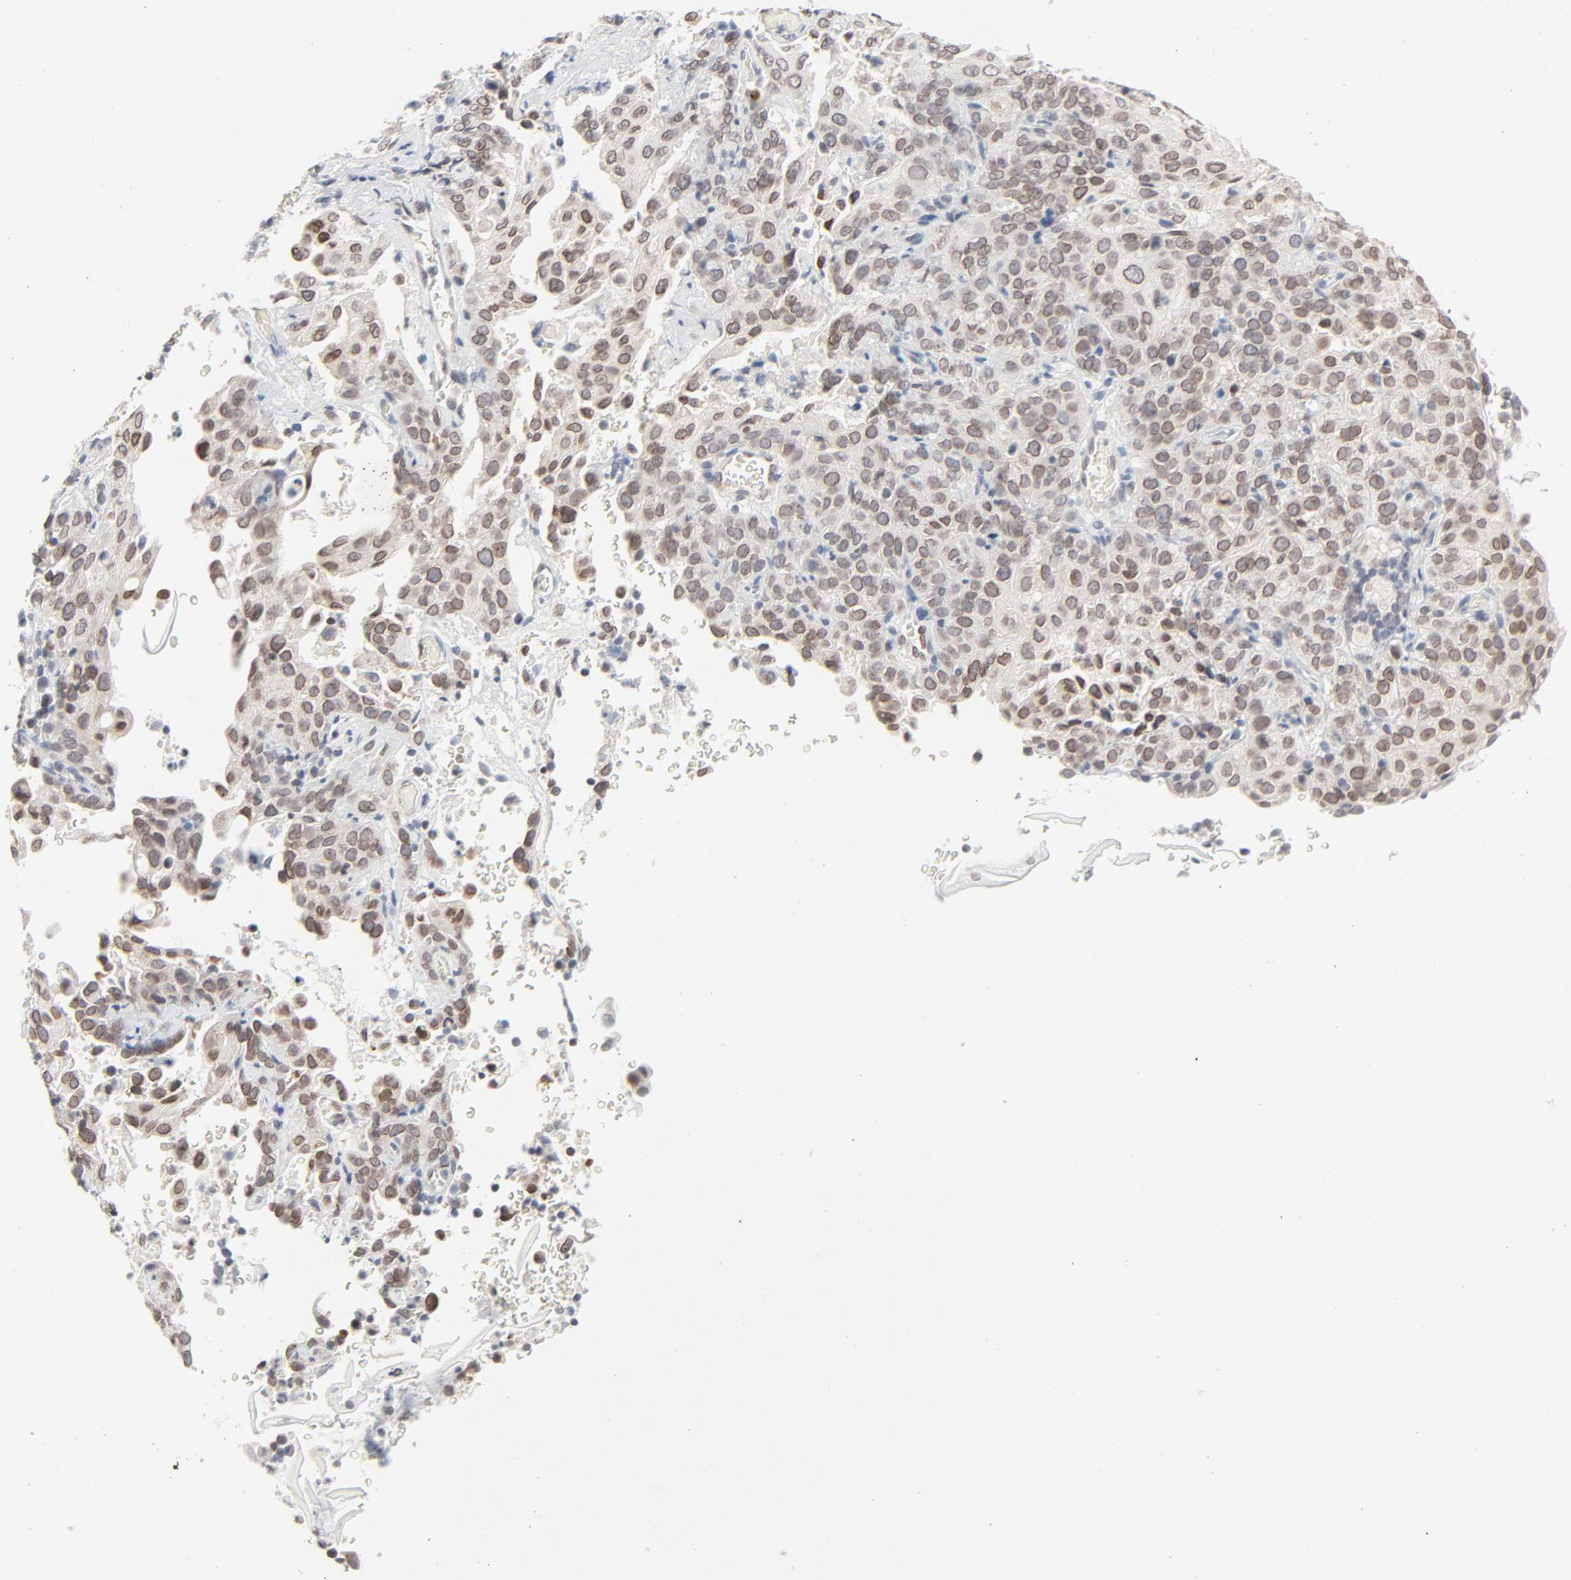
{"staining": {"intensity": "weak", "quantity": "25%-75%", "location": "cytoplasmic/membranous,nuclear"}, "tissue": "cervical cancer", "cell_type": "Tumor cells", "image_type": "cancer", "snomed": [{"axis": "morphology", "description": "Squamous cell carcinoma, NOS"}, {"axis": "topography", "description": "Cervix"}], "caption": "Weak cytoplasmic/membranous and nuclear positivity is seen in about 25%-75% of tumor cells in cervical cancer.", "gene": "MAD1L1", "patient": {"sex": "female", "age": 41}}